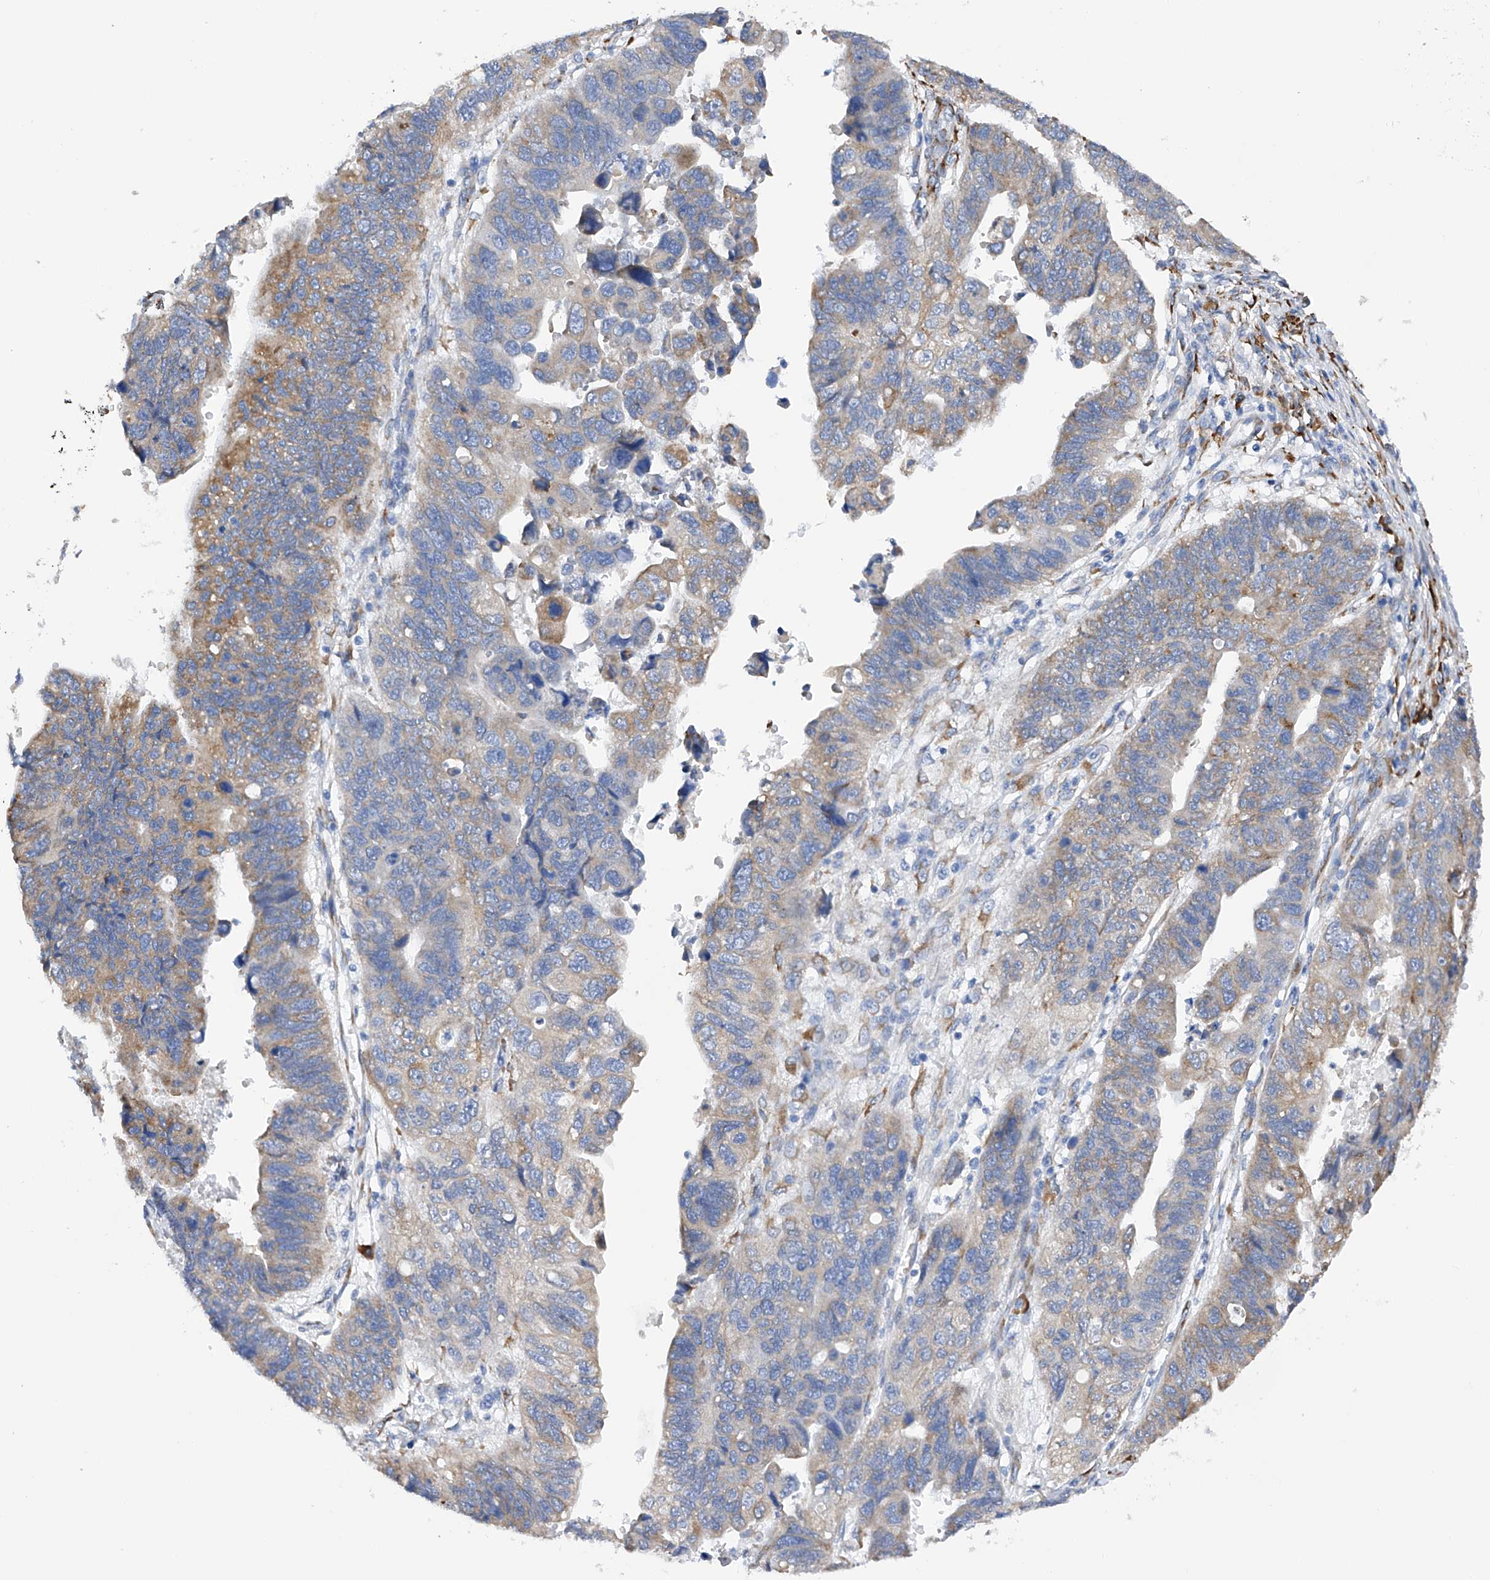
{"staining": {"intensity": "weak", "quantity": "25%-75%", "location": "cytoplasmic/membranous"}, "tissue": "stomach cancer", "cell_type": "Tumor cells", "image_type": "cancer", "snomed": [{"axis": "morphology", "description": "Adenocarcinoma, NOS"}, {"axis": "topography", "description": "Stomach"}], "caption": "Brown immunohistochemical staining in stomach adenocarcinoma demonstrates weak cytoplasmic/membranous expression in approximately 25%-75% of tumor cells.", "gene": "PDIA5", "patient": {"sex": "male", "age": 59}}